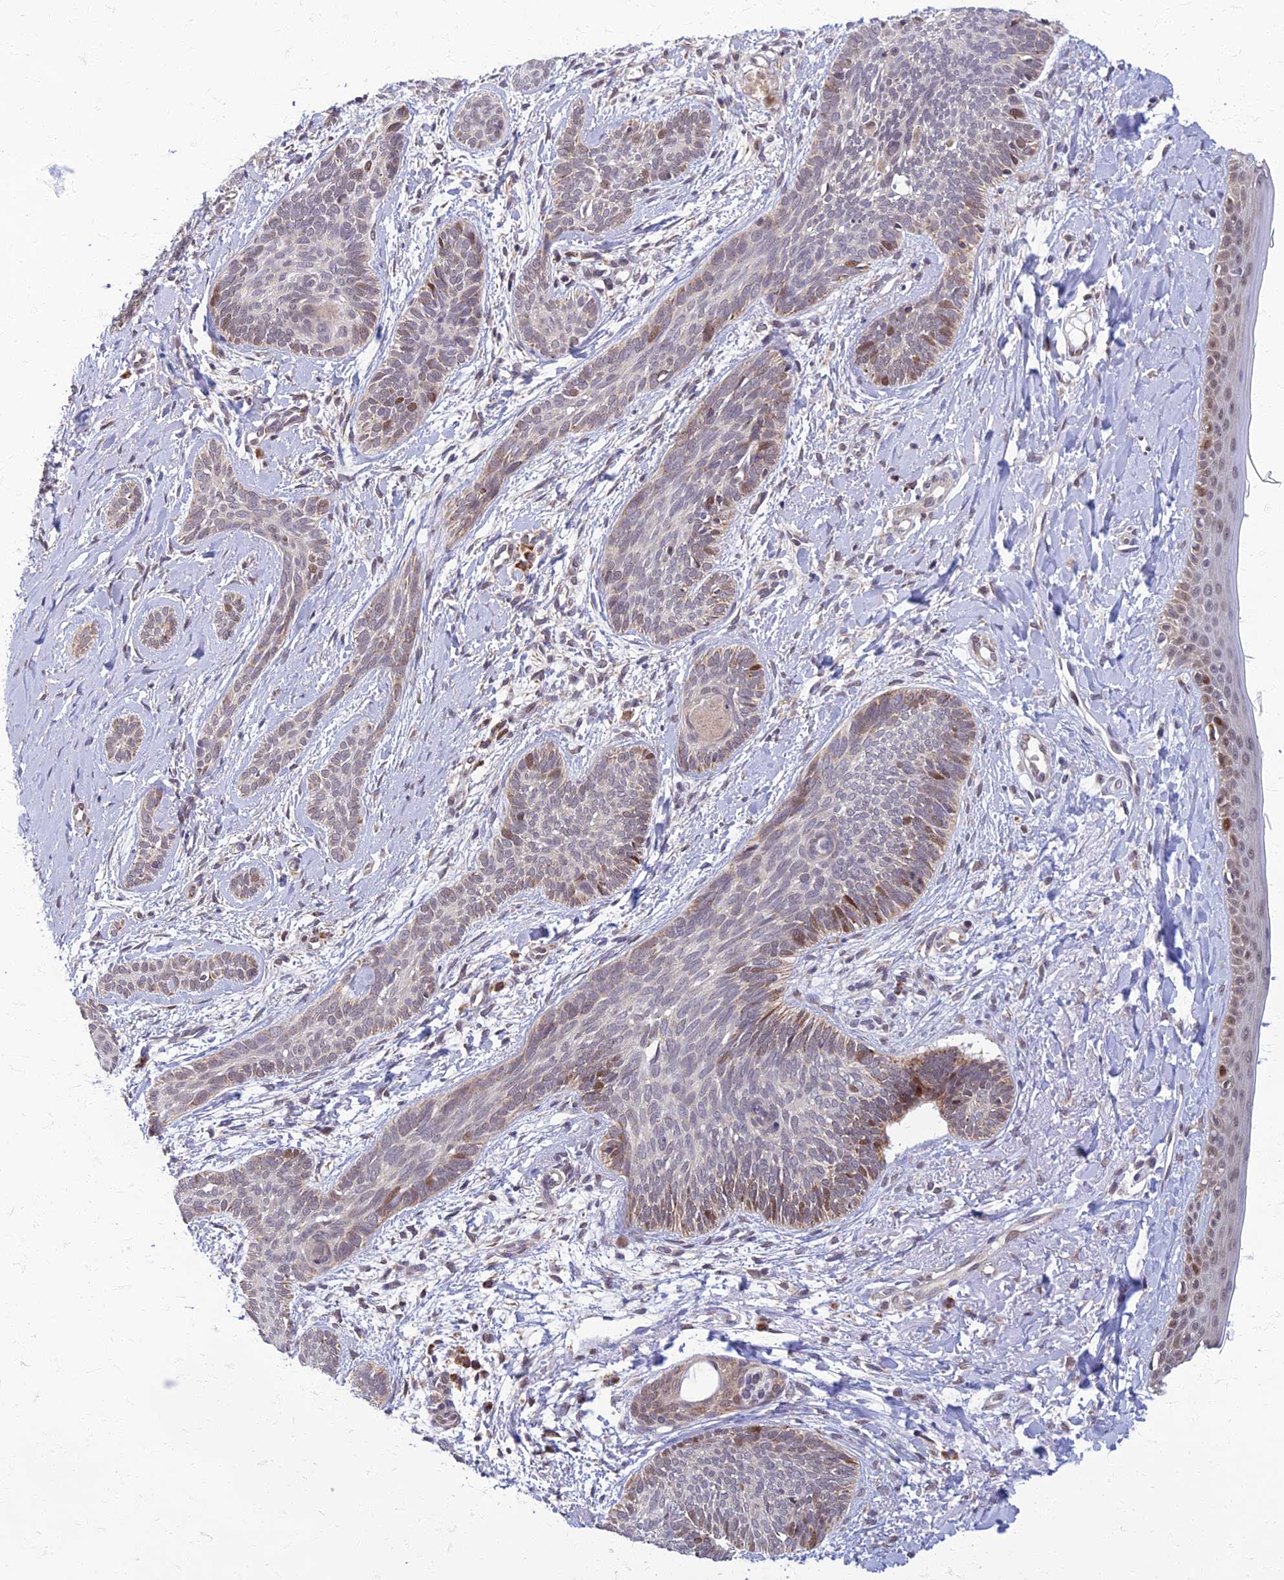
{"staining": {"intensity": "moderate", "quantity": "<25%", "location": "nuclear"}, "tissue": "skin cancer", "cell_type": "Tumor cells", "image_type": "cancer", "snomed": [{"axis": "morphology", "description": "Basal cell carcinoma"}, {"axis": "topography", "description": "Skin"}], "caption": "Approximately <25% of tumor cells in human skin cancer (basal cell carcinoma) exhibit moderate nuclear protein positivity as visualized by brown immunohistochemical staining.", "gene": "EARS2", "patient": {"sex": "female", "age": 81}}